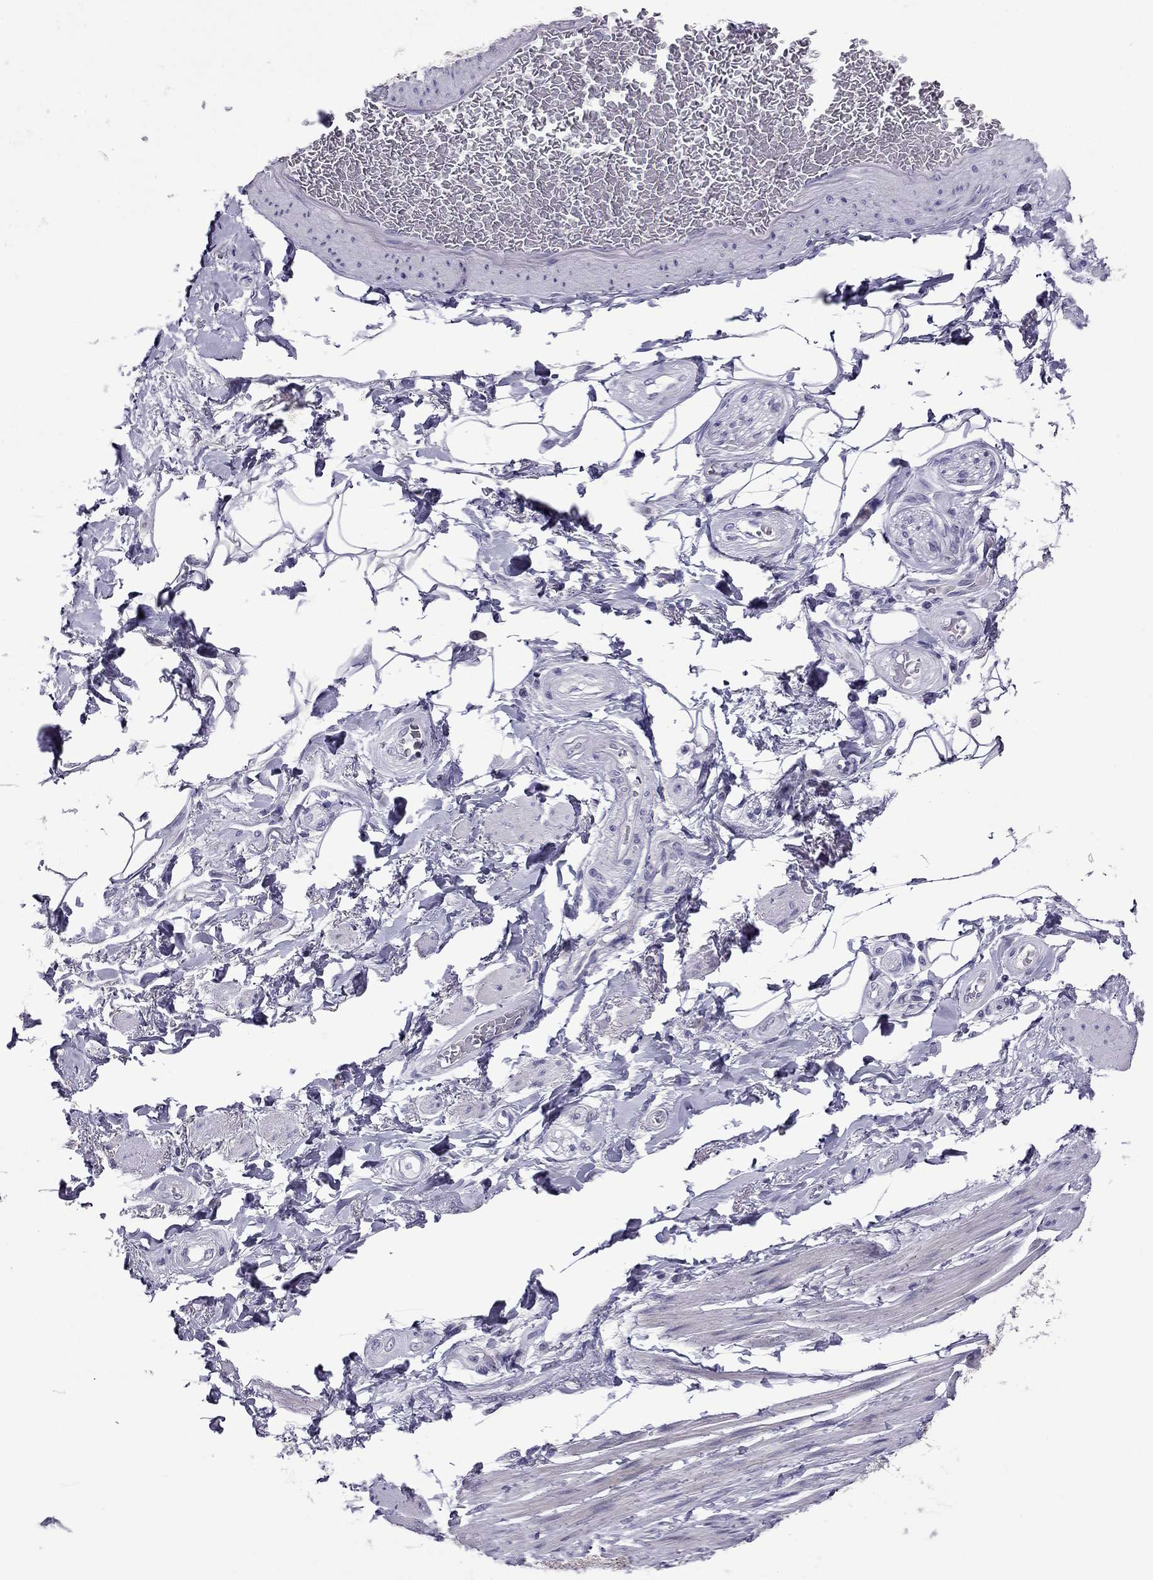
{"staining": {"intensity": "negative", "quantity": "none", "location": "none"}, "tissue": "adipose tissue", "cell_type": "Adipocytes", "image_type": "normal", "snomed": [{"axis": "morphology", "description": "Normal tissue, NOS"}, {"axis": "topography", "description": "Skeletal muscle"}, {"axis": "topography", "description": "Anal"}, {"axis": "topography", "description": "Peripheral nerve tissue"}], "caption": "Immunohistochemistry photomicrograph of normal adipose tissue: human adipose tissue stained with DAB displays no significant protein staining in adipocytes. The staining was performed using DAB to visualize the protein expression in brown, while the nuclei were stained in blue with hematoxylin (Magnification: 20x).", "gene": "POM121L12", "patient": {"sex": "male", "age": 53}}